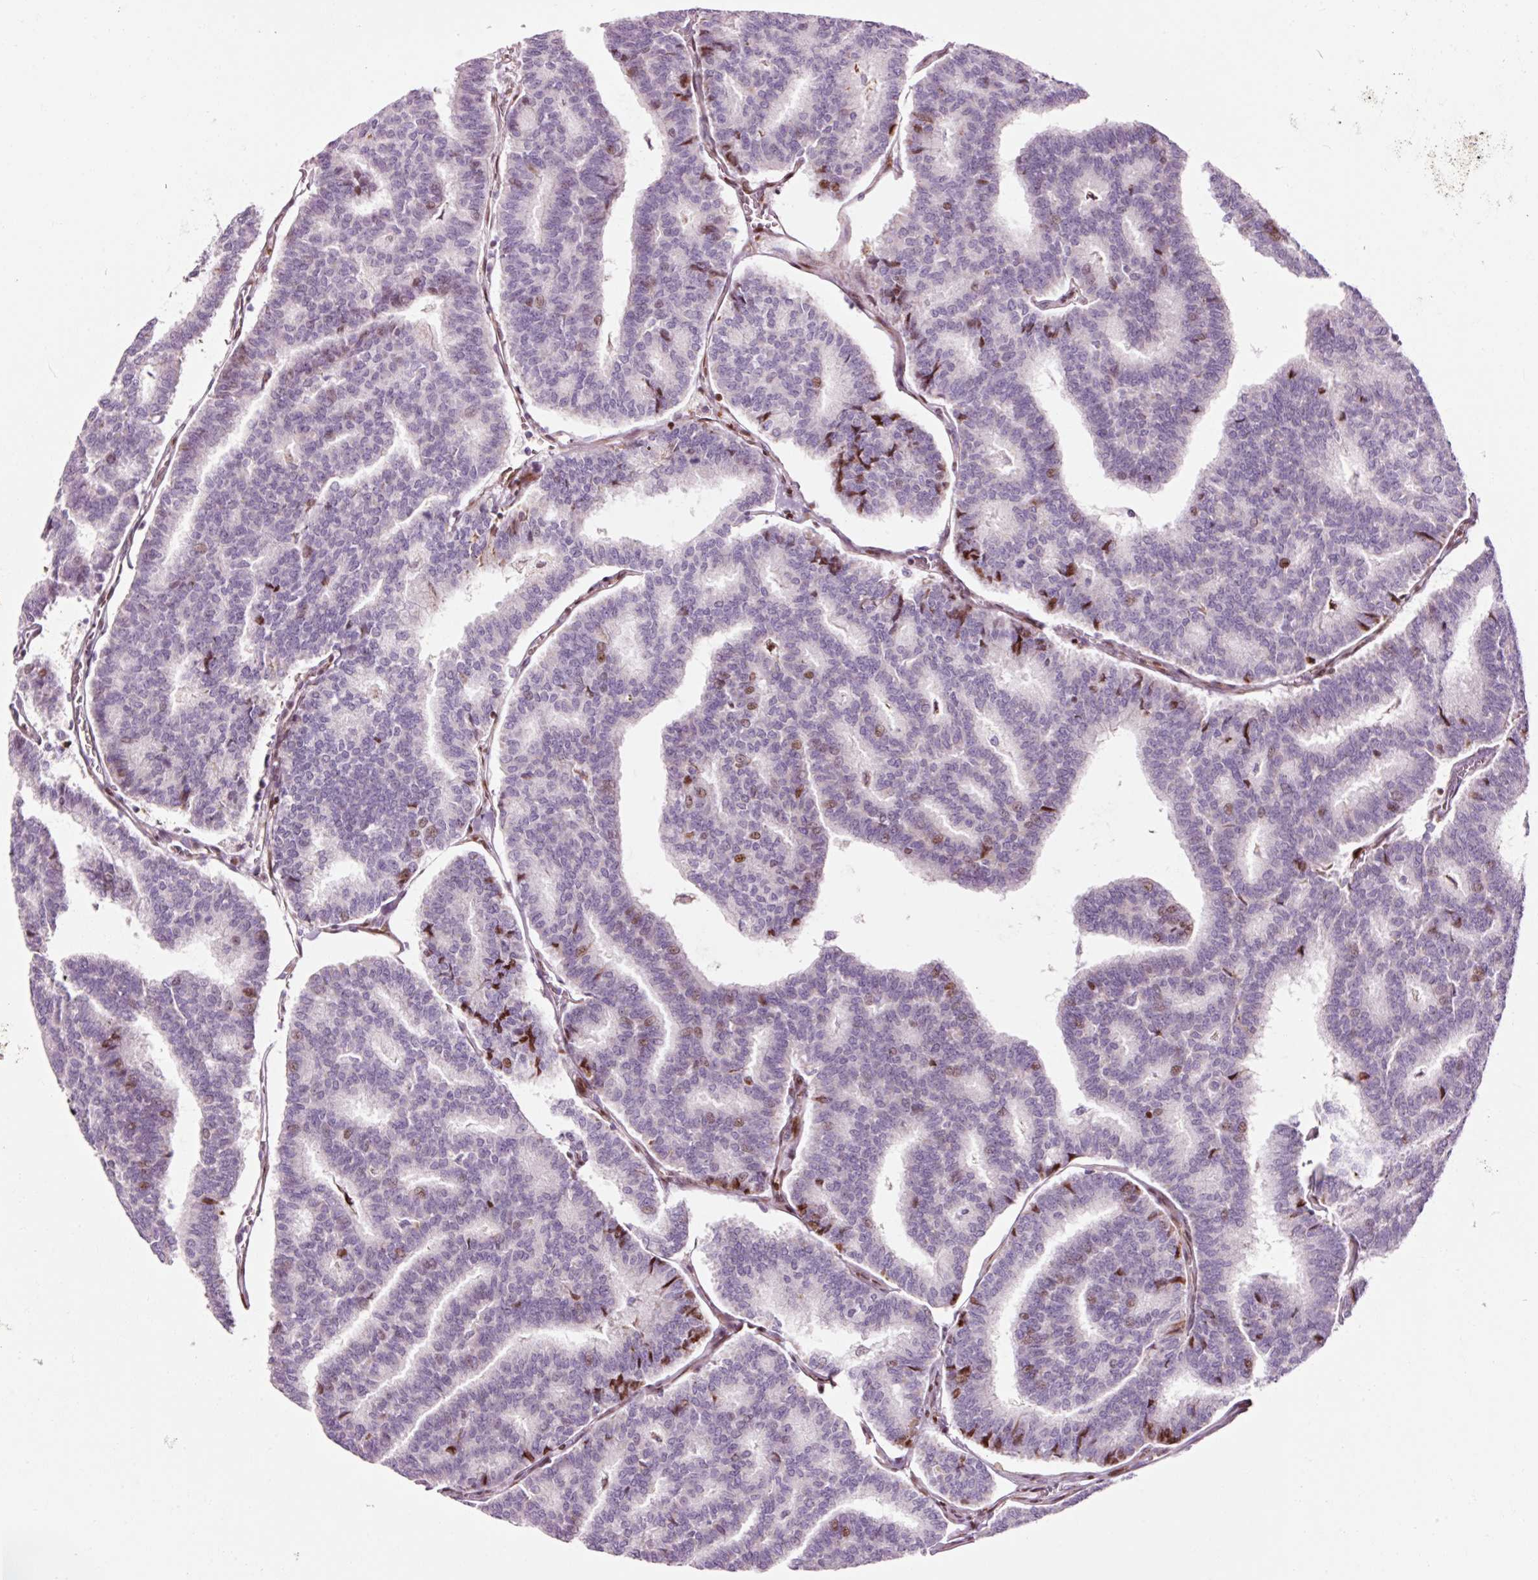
{"staining": {"intensity": "moderate", "quantity": "<25%", "location": "nuclear"}, "tissue": "thyroid cancer", "cell_type": "Tumor cells", "image_type": "cancer", "snomed": [{"axis": "morphology", "description": "Papillary adenocarcinoma, NOS"}, {"axis": "topography", "description": "Thyroid gland"}], "caption": "There is low levels of moderate nuclear expression in tumor cells of thyroid papillary adenocarcinoma, as demonstrated by immunohistochemical staining (brown color).", "gene": "ANKRD20A1", "patient": {"sex": "female", "age": 35}}